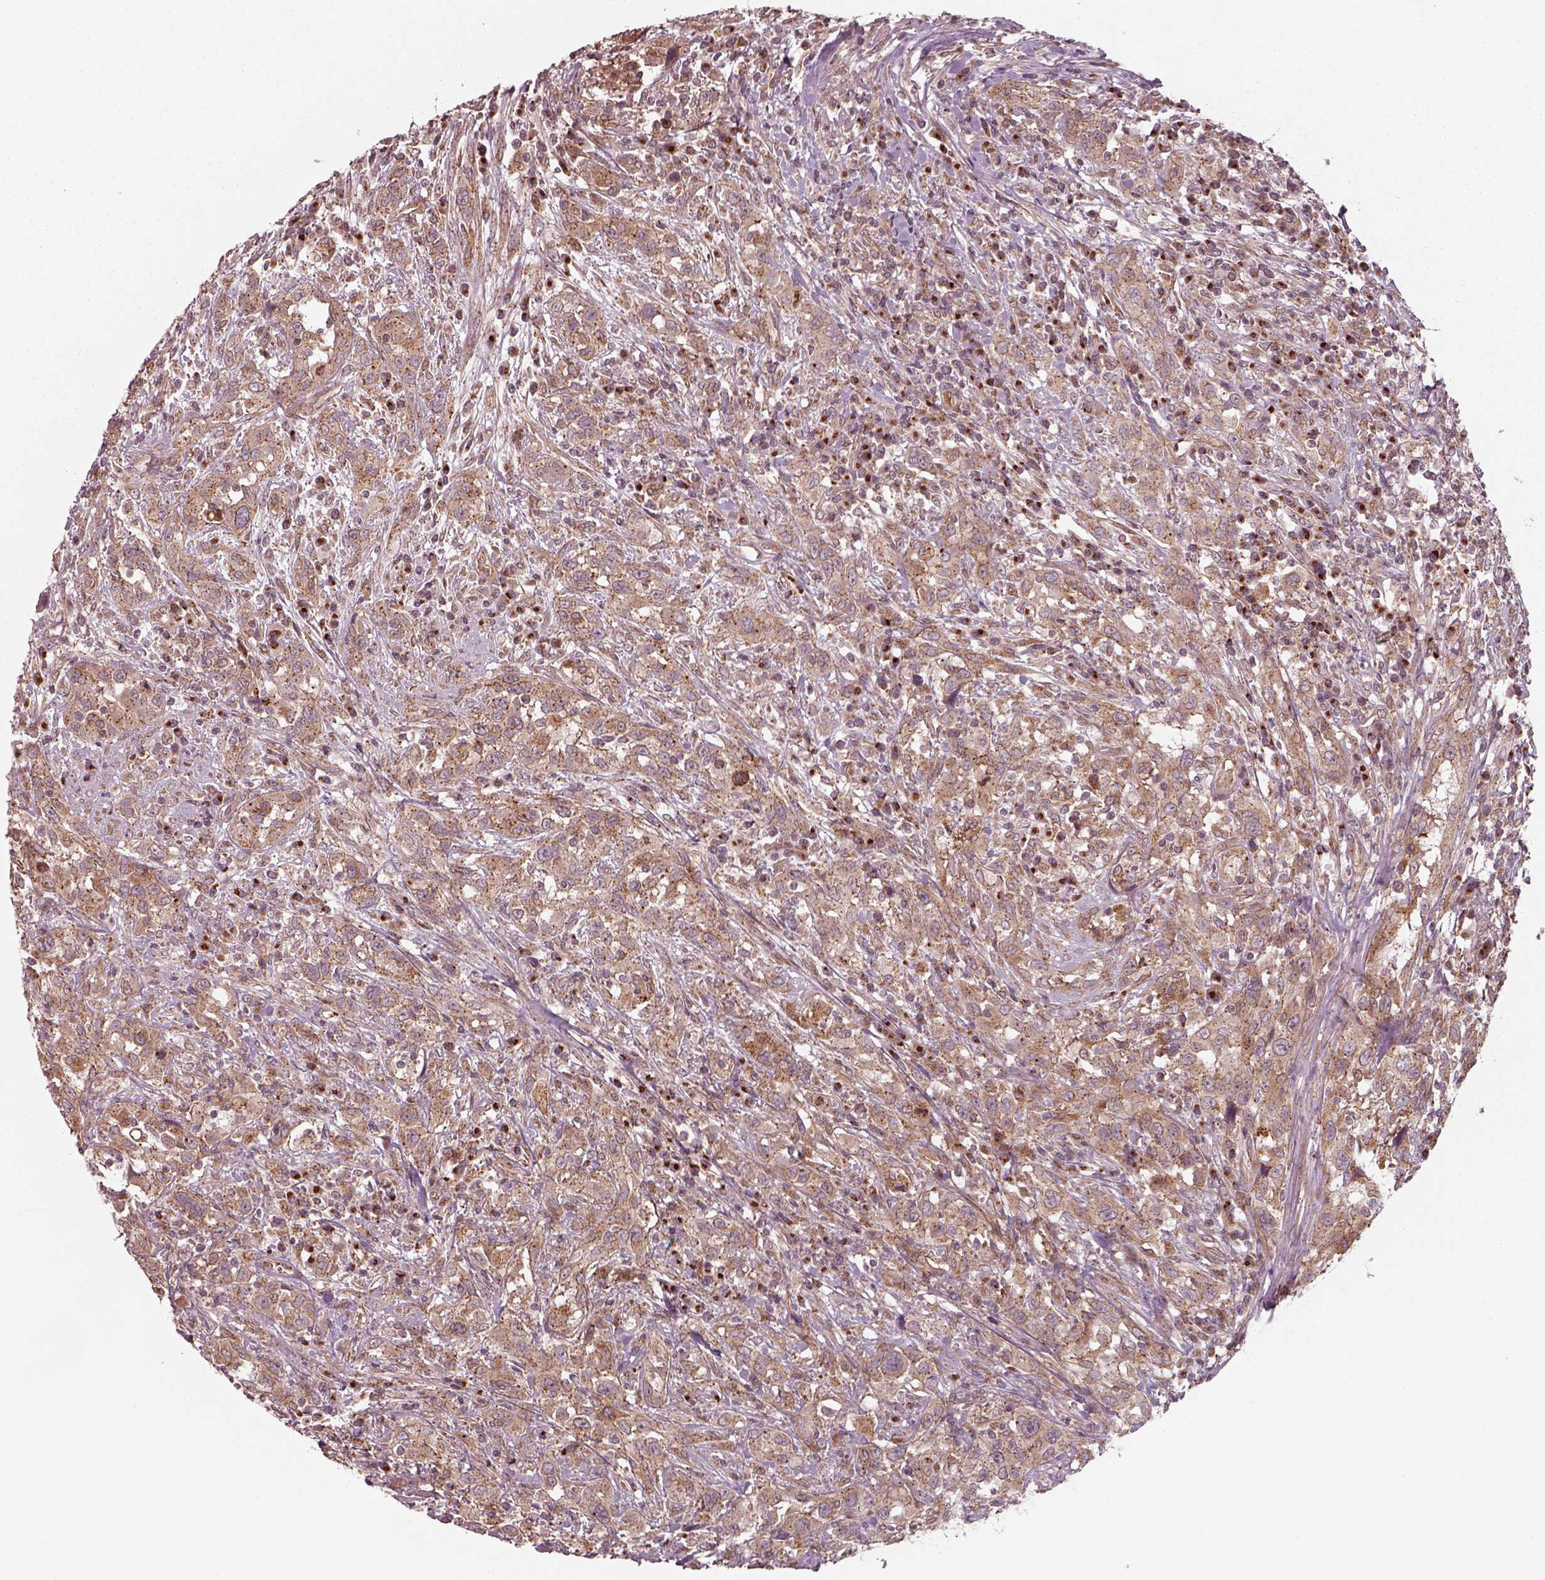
{"staining": {"intensity": "strong", "quantity": ">75%", "location": "cytoplasmic/membranous"}, "tissue": "urothelial cancer", "cell_type": "Tumor cells", "image_type": "cancer", "snomed": [{"axis": "morphology", "description": "Urothelial carcinoma, NOS"}, {"axis": "morphology", "description": "Urothelial carcinoma, High grade"}, {"axis": "topography", "description": "Urinary bladder"}], "caption": "Approximately >75% of tumor cells in urothelial carcinoma (high-grade) show strong cytoplasmic/membranous protein positivity as visualized by brown immunohistochemical staining.", "gene": "CHMP3", "patient": {"sex": "female", "age": 64}}